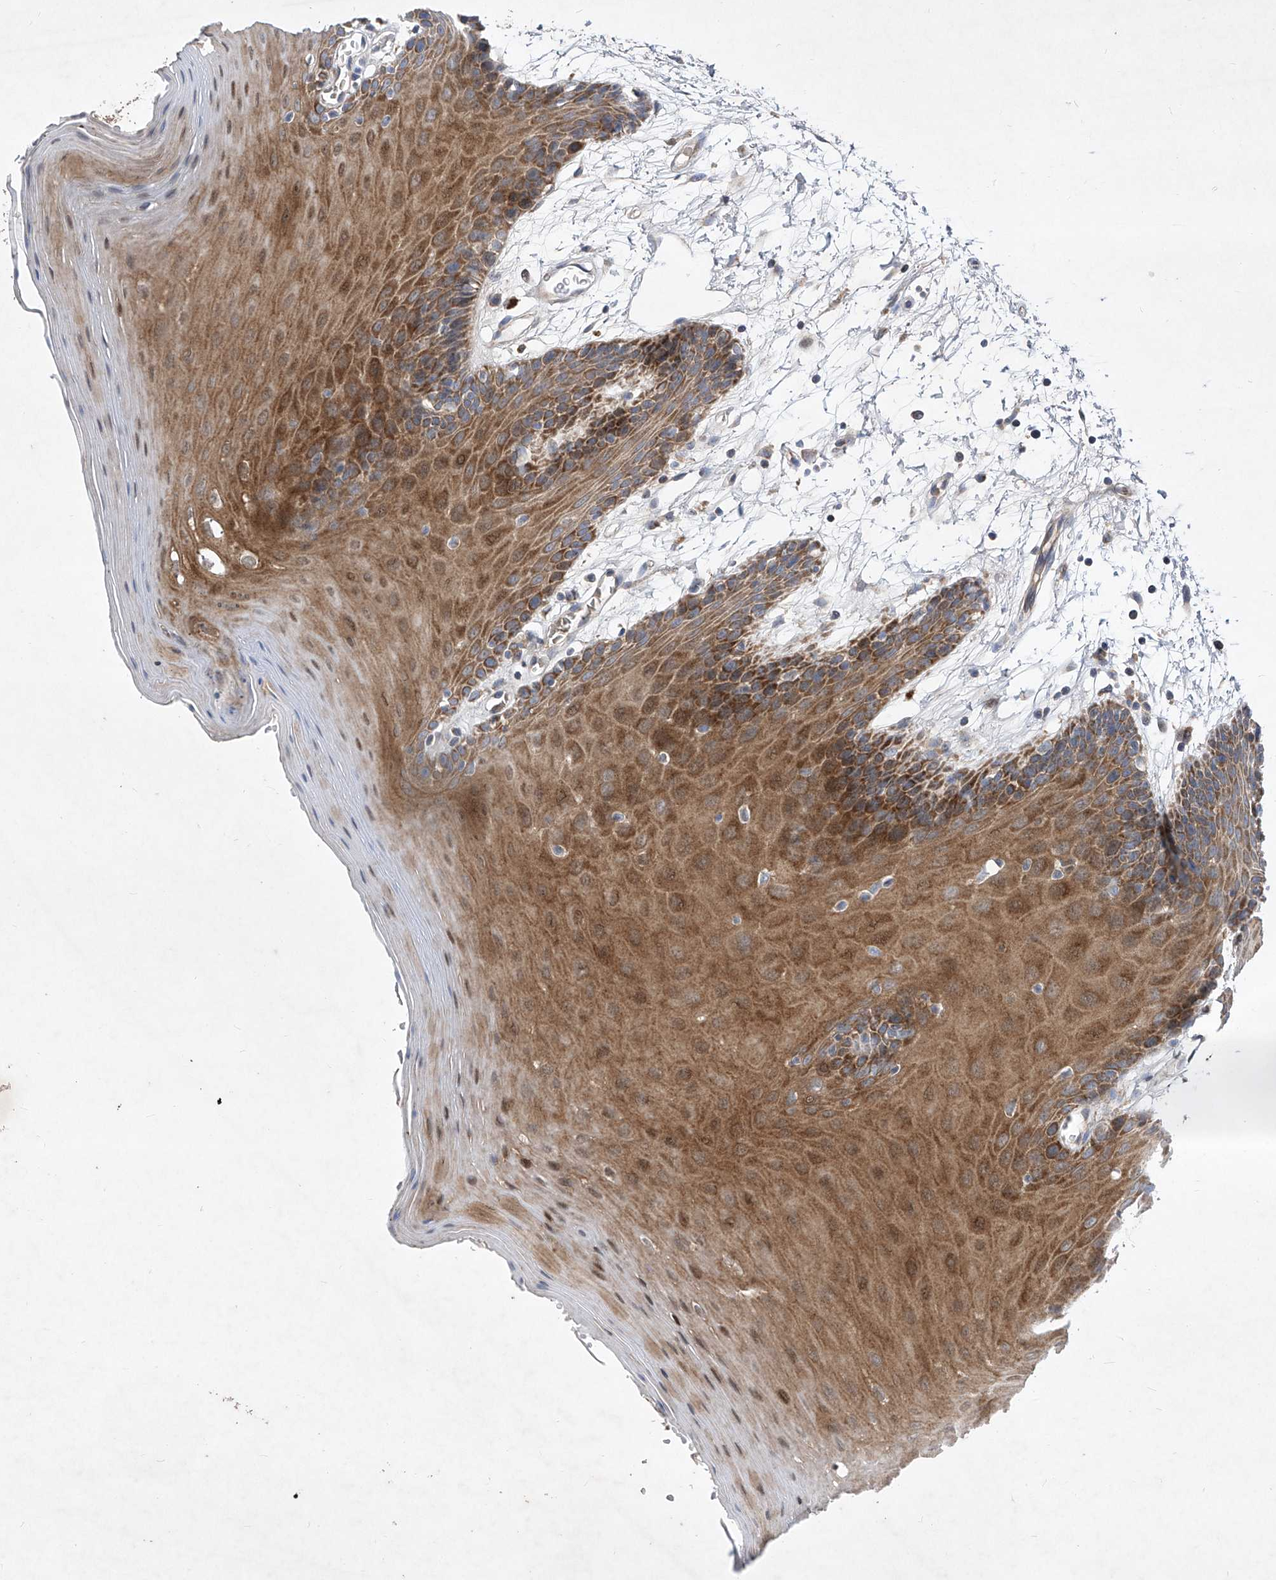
{"staining": {"intensity": "moderate", "quantity": ">75%", "location": "cytoplasmic/membranous"}, "tissue": "oral mucosa", "cell_type": "Squamous epithelial cells", "image_type": "normal", "snomed": [{"axis": "morphology", "description": "Normal tissue, NOS"}, {"axis": "morphology", "description": "Squamous cell carcinoma, NOS"}, {"axis": "topography", "description": "Skeletal muscle"}, {"axis": "topography", "description": "Oral tissue"}, {"axis": "topography", "description": "Salivary gland"}, {"axis": "topography", "description": "Head-Neck"}], "caption": "A brown stain shows moderate cytoplasmic/membranous expression of a protein in squamous epithelial cells of normal human oral mucosa. (DAB (3,3'-diaminobenzidine) IHC, brown staining for protein, blue staining for nuclei).", "gene": "COQ3", "patient": {"sex": "male", "age": 54}}